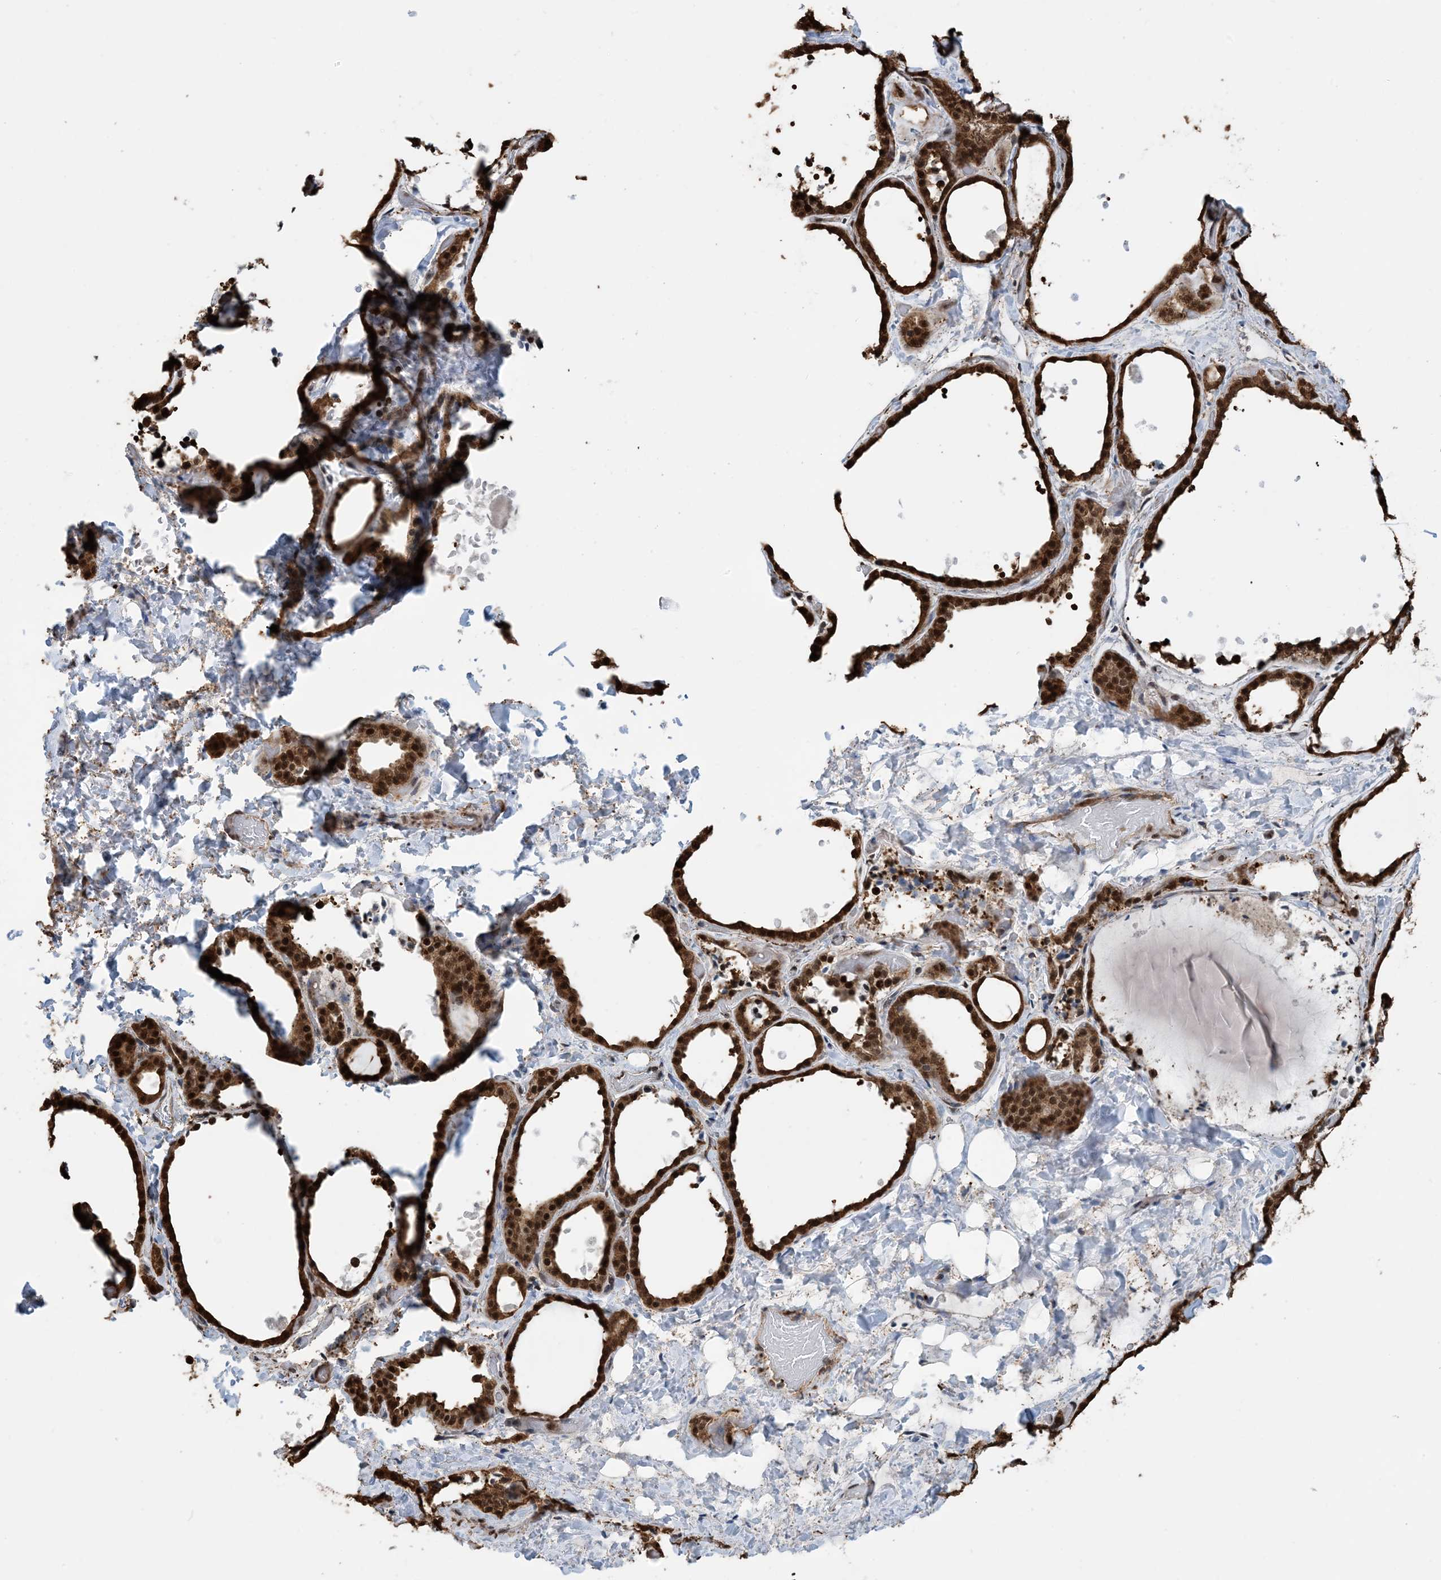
{"staining": {"intensity": "strong", "quantity": ">75%", "location": "cytoplasmic/membranous,nuclear"}, "tissue": "thyroid gland", "cell_type": "Glandular cells", "image_type": "normal", "snomed": [{"axis": "morphology", "description": "Normal tissue, NOS"}, {"axis": "topography", "description": "Thyroid gland"}], "caption": "Unremarkable thyroid gland demonstrates strong cytoplasmic/membranous,nuclear expression in approximately >75% of glandular cells.", "gene": "HSPA1A", "patient": {"sex": "female", "age": 44}}